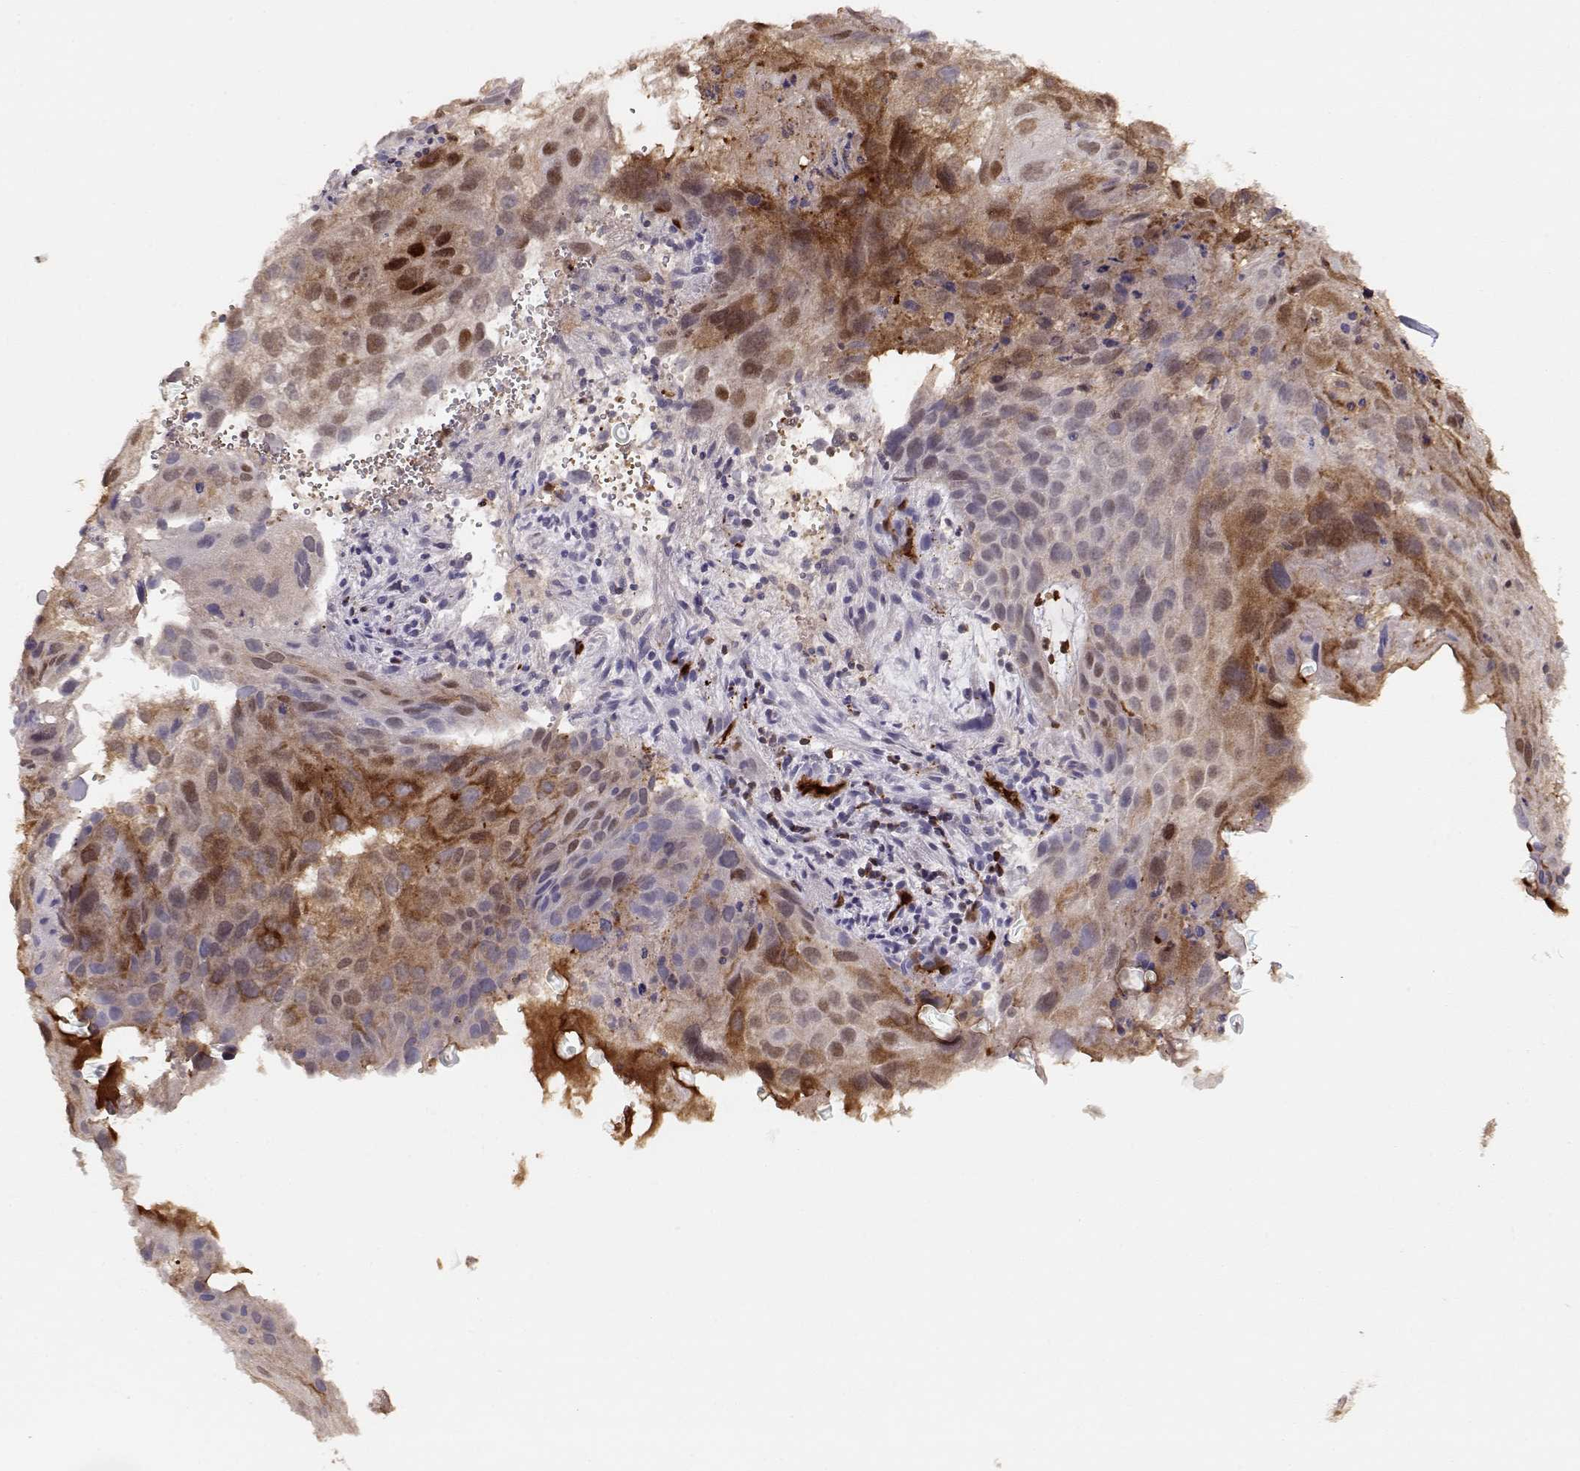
{"staining": {"intensity": "moderate", "quantity": "25%-75%", "location": "cytoplasmic/membranous,nuclear"}, "tissue": "cervical cancer", "cell_type": "Tumor cells", "image_type": "cancer", "snomed": [{"axis": "morphology", "description": "Squamous cell carcinoma, NOS"}, {"axis": "topography", "description": "Cervix"}], "caption": "Brown immunohistochemical staining in cervical cancer displays moderate cytoplasmic/membranous and nuclear positivity in about 25%-75% of tumor cells. (DAB (3,3'-diaminobenzidine) IHC, brown staining for protein, blue staining for nuclei).", "gene": "PNP", "patient": {"sex": "female", "age": 53}}